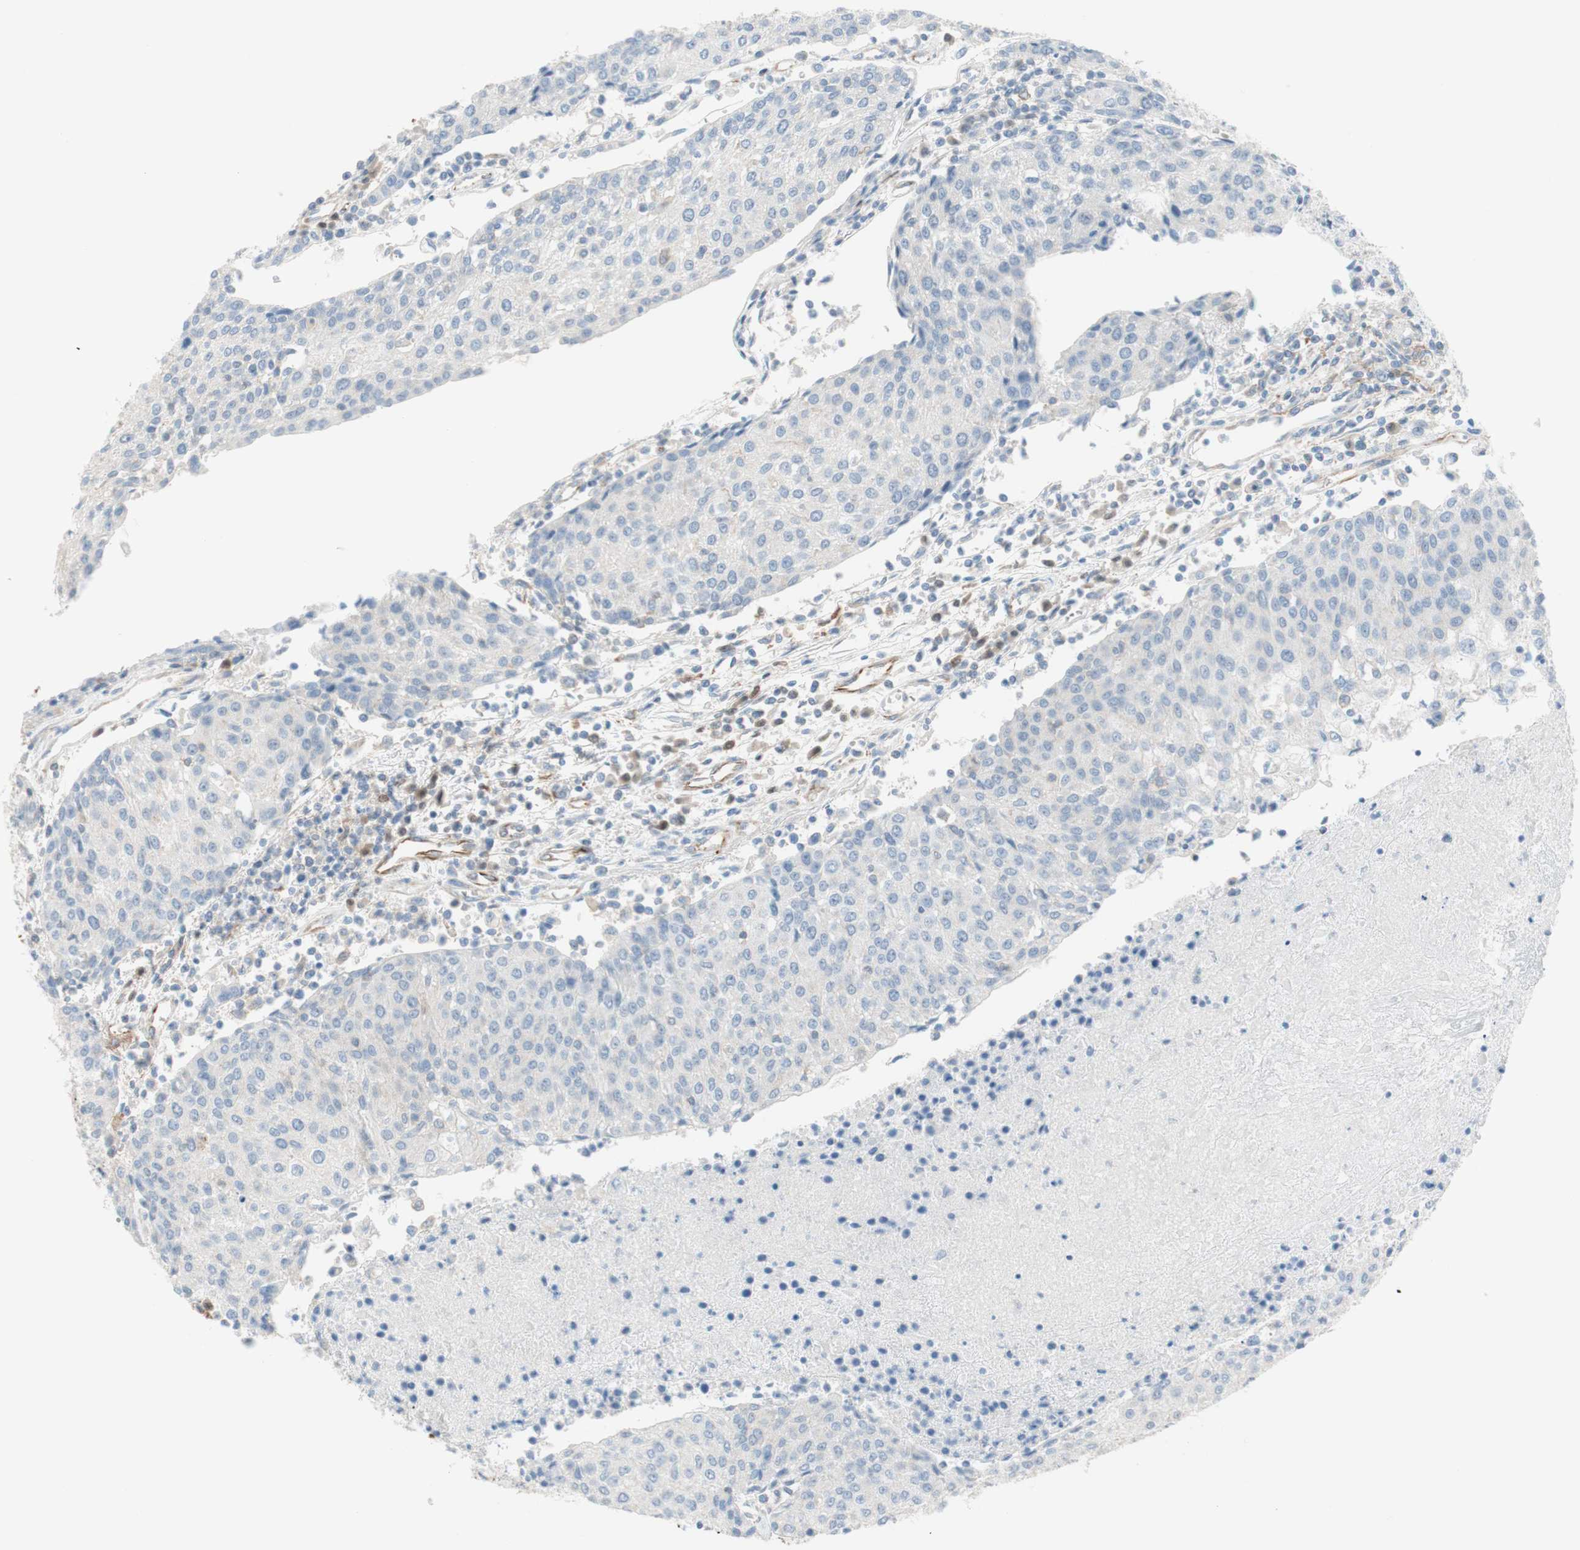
{"staining": {"intensity": "negative", "quantity": "none", "location": "none"}, "tissue": "urothelial cancer", "cell_type": "Tumor cells", "image_type": "cancer", "snomed": [{"axis": "morphology", "description": "Urothelial carcinoma, High grade"}, {"axis": "topography", "description": "Urinary bladder"}], "caption": "This is a micrograph of immunohistochemistry (IHC) staining of urothelial cancer, which shows no staining in tumor cells. (Stains: DAB immunohistochemistry (IHC) with hematoxylin counter stain, Microscopy: brightfield microscopy at high magnification).", "gene": "POU2AF1", "patient": {"sex": "female", "age": 85}}